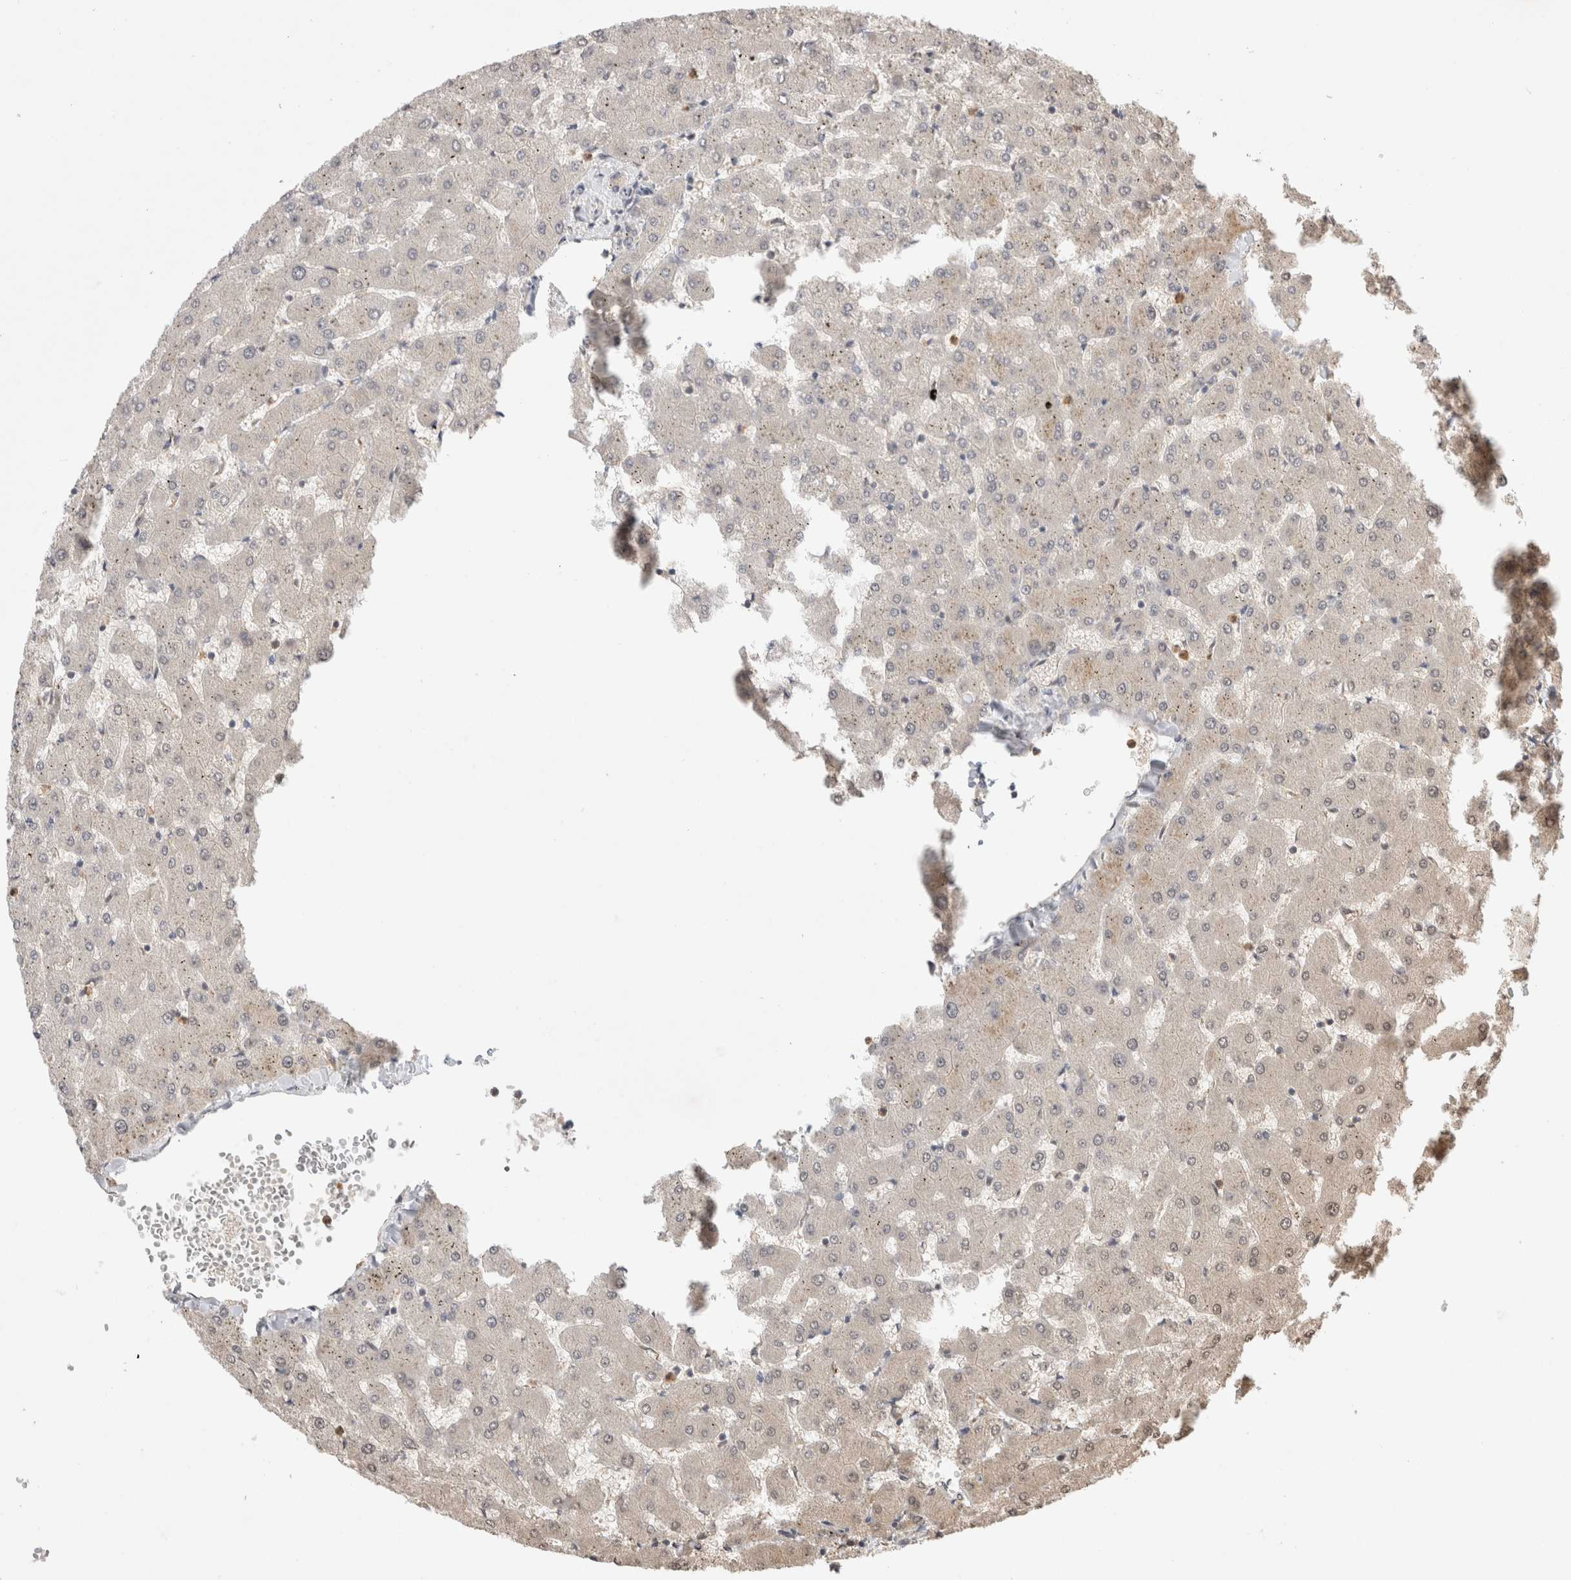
{"staining": {"intensity": "weak", "quantity": "<25%", "location": "cytoplasmic/membranous"}, "tissue": "liver", "cell_type": "Cholangiocytes", "image_type": "normal", "snomed": [{"axis": "morphology", "description": "Normal tissue, NOS"}, {"axis": "topography", "description": "Liver"}], "caption": "The IHC image has no significant staining in cholangiocytes of liver.", "gene": "PRMT3", "patient": {"sex": "female", "age": 63}}